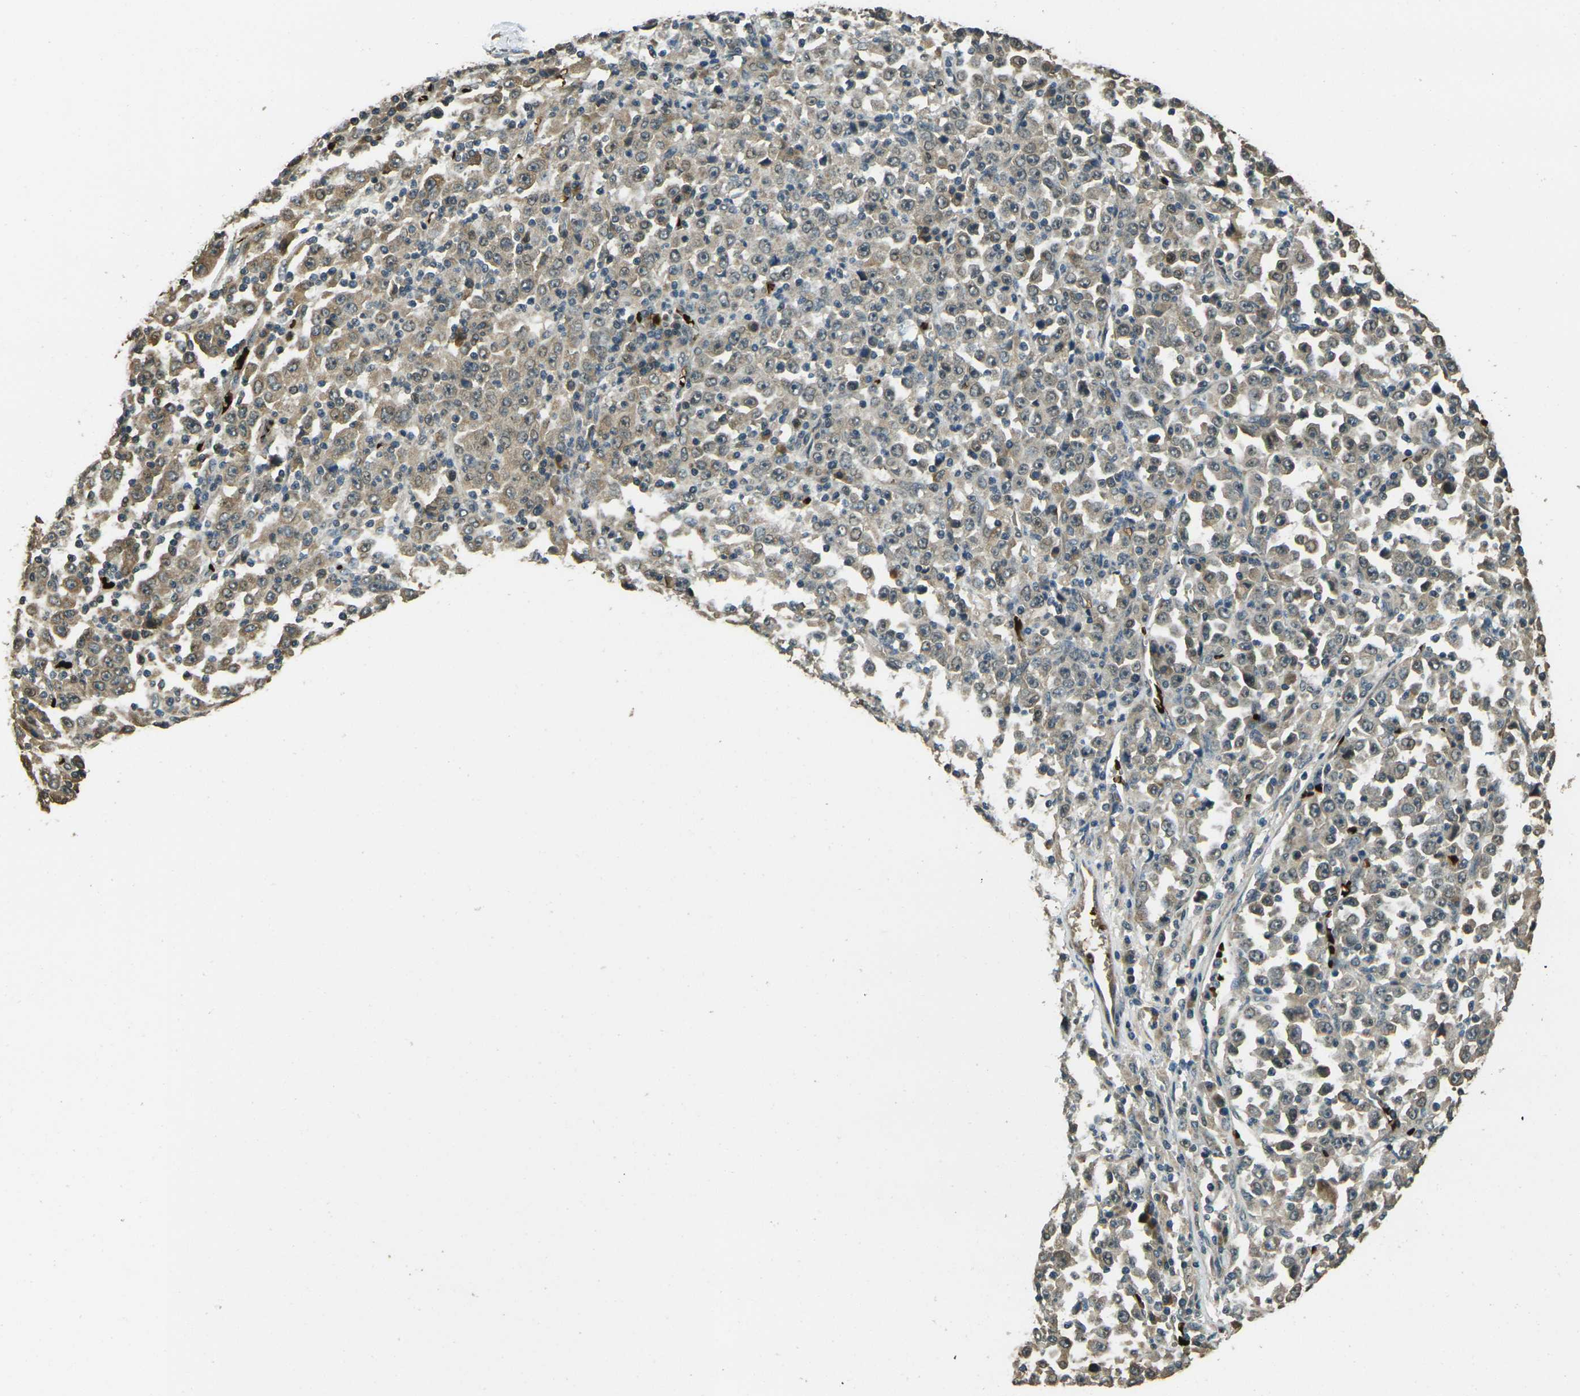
{"staining": {"intensity": "weak", "quantity": ">75%", "location": "cytoplasmic/membranous,nuclear"}, "tissue": "stomach cancer", "cell_type": "Tumor cells", "image_type": "cancer", "snomed": [{"axis": "morphology", "description": "Normal tissue, NOS"}, {"axis": "morphology", "description": "Adenocarcinoma, NOS"}, {"axis": "topography", "description": "Stomach, upper"}, {"axis": "topography", "description": "Stomach"}], "caption": "Brown immunohistochemical staining in stomach cancer demonstrates weak cytoplasmic/membranous and nuclear positivity in about >75% of tumor cells.", "gene": "TOR1A", "patient": {"sex": "male", "age": 59}}